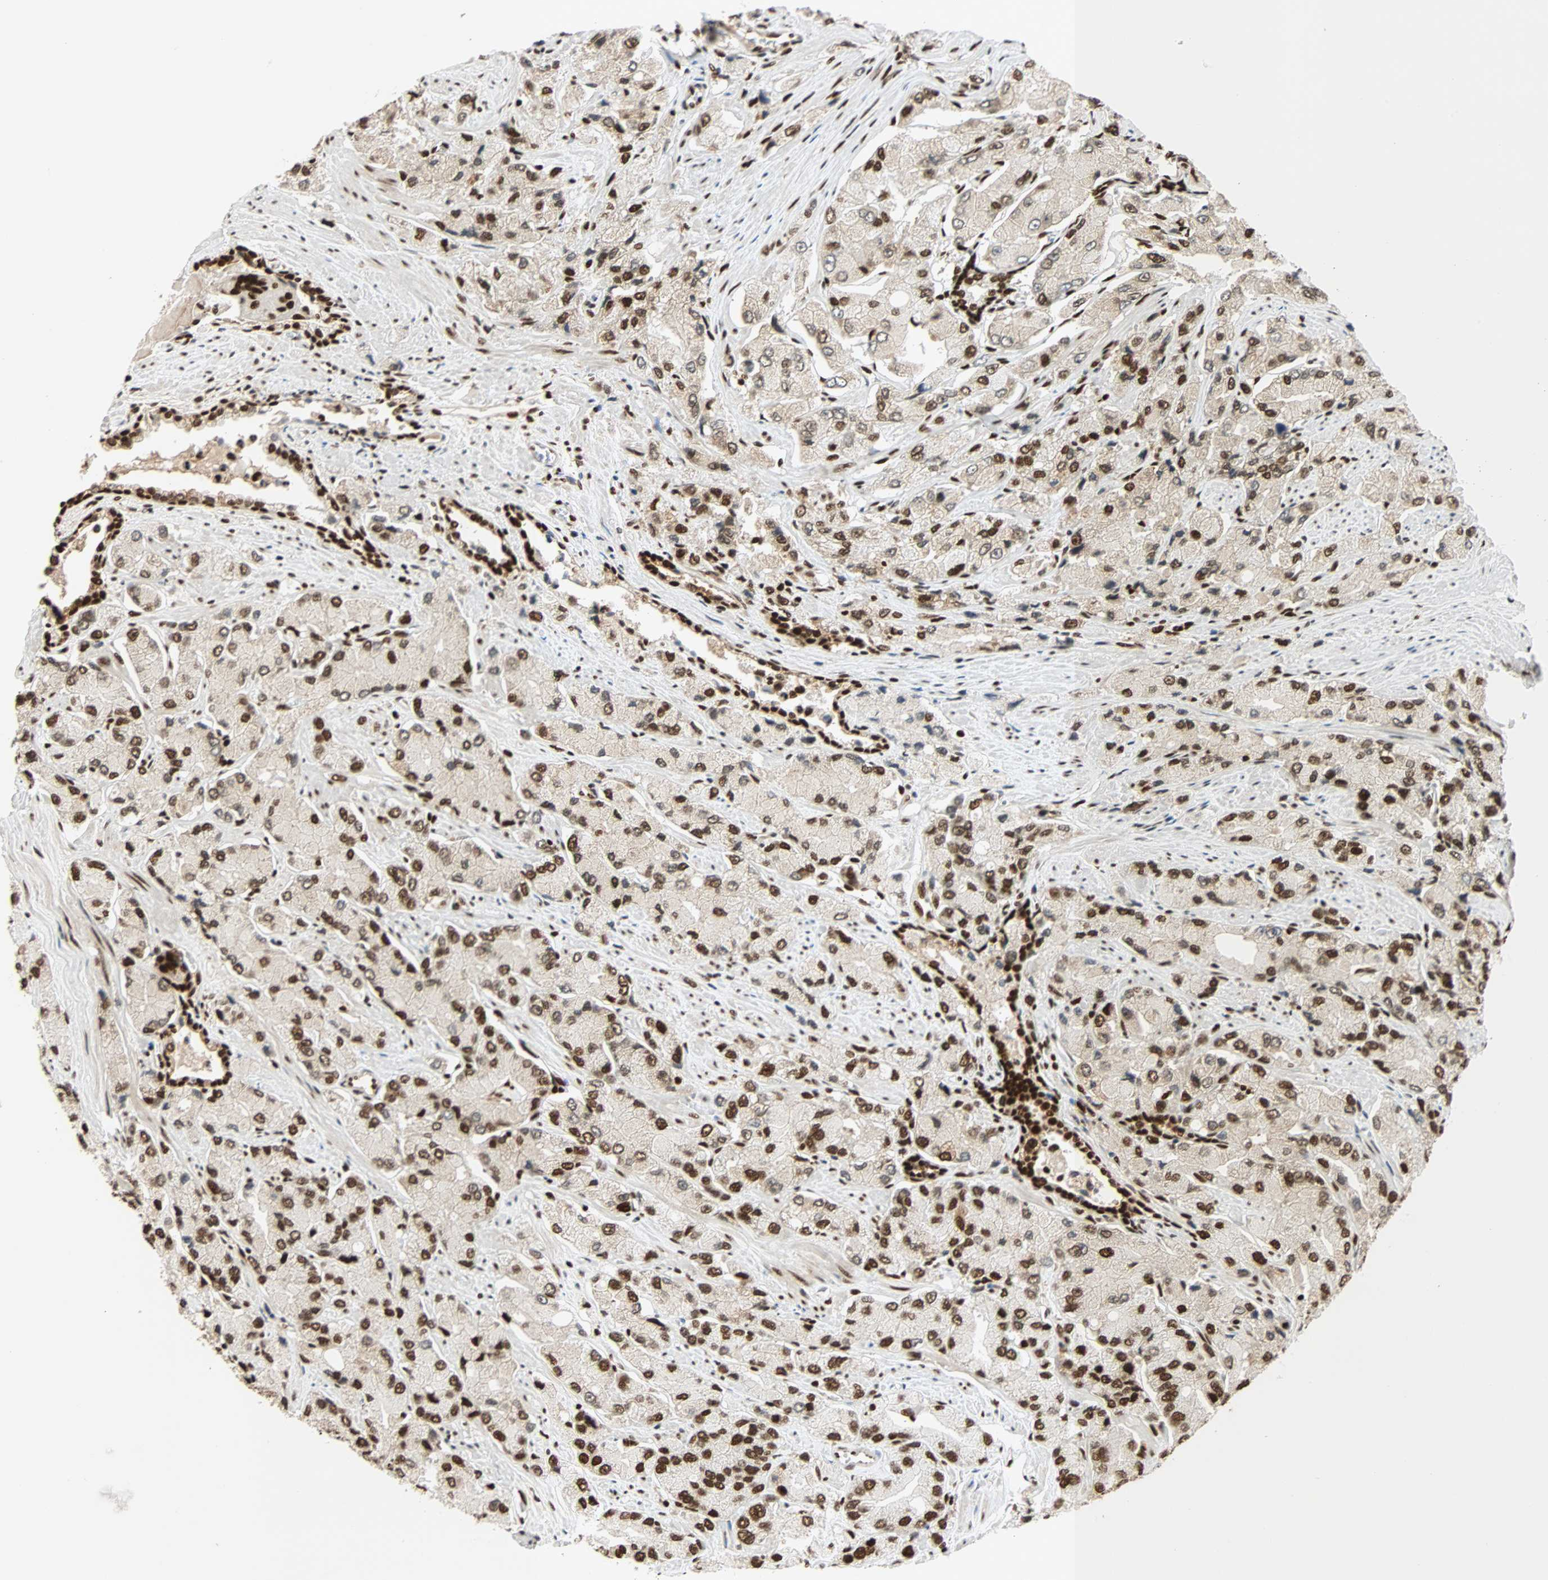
{"staining": {"intensity": "moderate", "quantity": "25%-75%", "location": "nuclear"}, "tissue": "prostate cancer", "cell_type": "Tumor cells", "image_type": "cancer", "snomed": [{"axis": "morphology", "description": "Adenocarcinoma, High grade"}, {"axis": "topography", "description": "Prostate"}], "caption": "A brown stain highlights moderate nuclear positivity of a protein in adenocarcinoma (high-grade) (prostate) tumor cells.", "gene": "CDK12", "patient": {"sex": "male", "age": 58}}